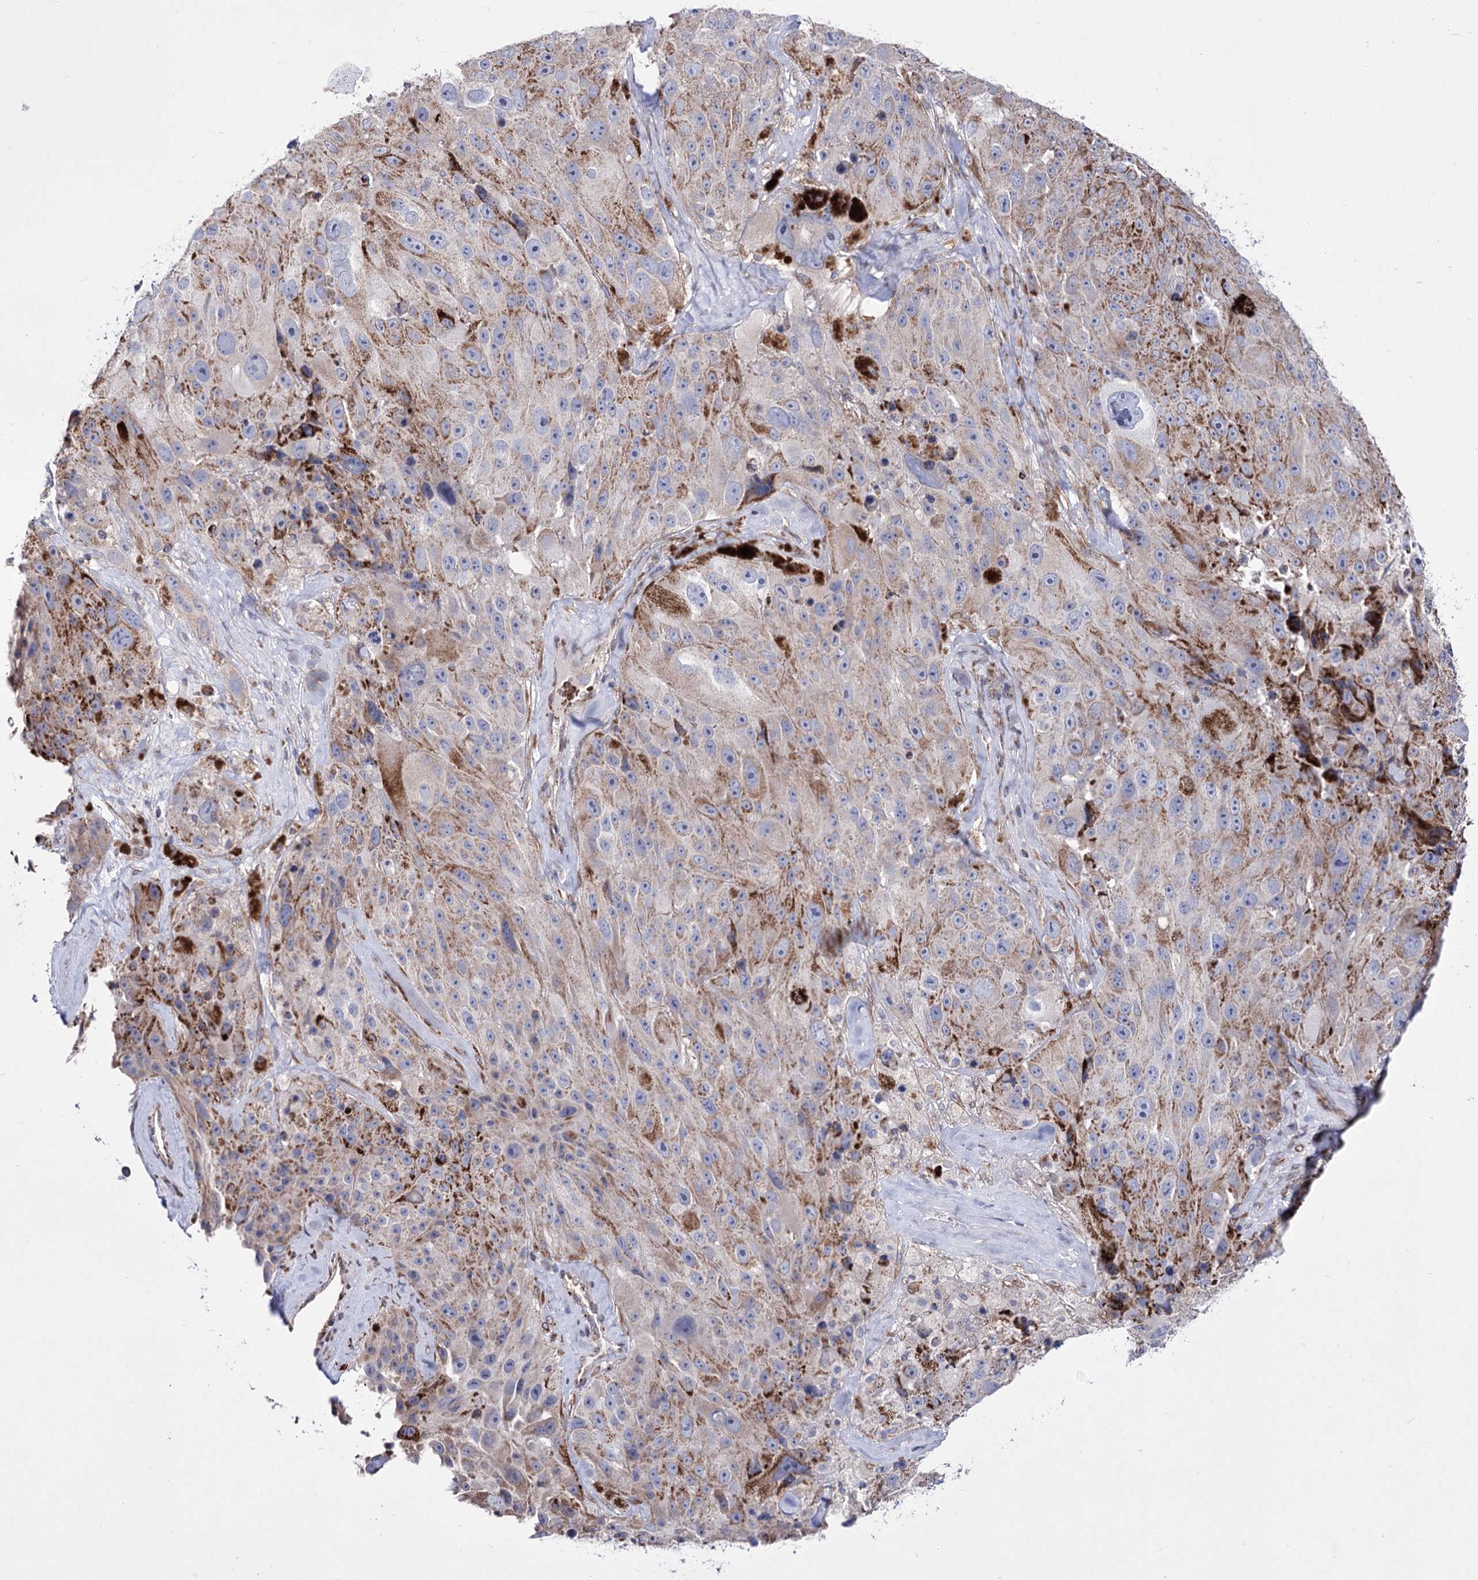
{"staining": {"intensity": "moderate", "quantity": "<25%", "location": "cytoplasmic/membranous"}, "tissue": "melanoma", "cell_type": "Tumor cells", "image_type": "cancer", "snomed": [{"axis": "morphology", "description": "Malignant melanoma, Metastatic site"}, {"axis": "topography", "description": "Lymph node"}], "caption": "Tumor cells exhibit low levels of moderate cytoplasmic/membranous expression in about <25% of cells in human melanoma. The protein of interest is stained brown, and the nuclei are stained in blue (DAB (3,3'-diaminobenzidine) IHC with brightfield microscopy, high magnification).", "gene": "OSBPL5", "patient": {"sex": "male", "age": 62}}